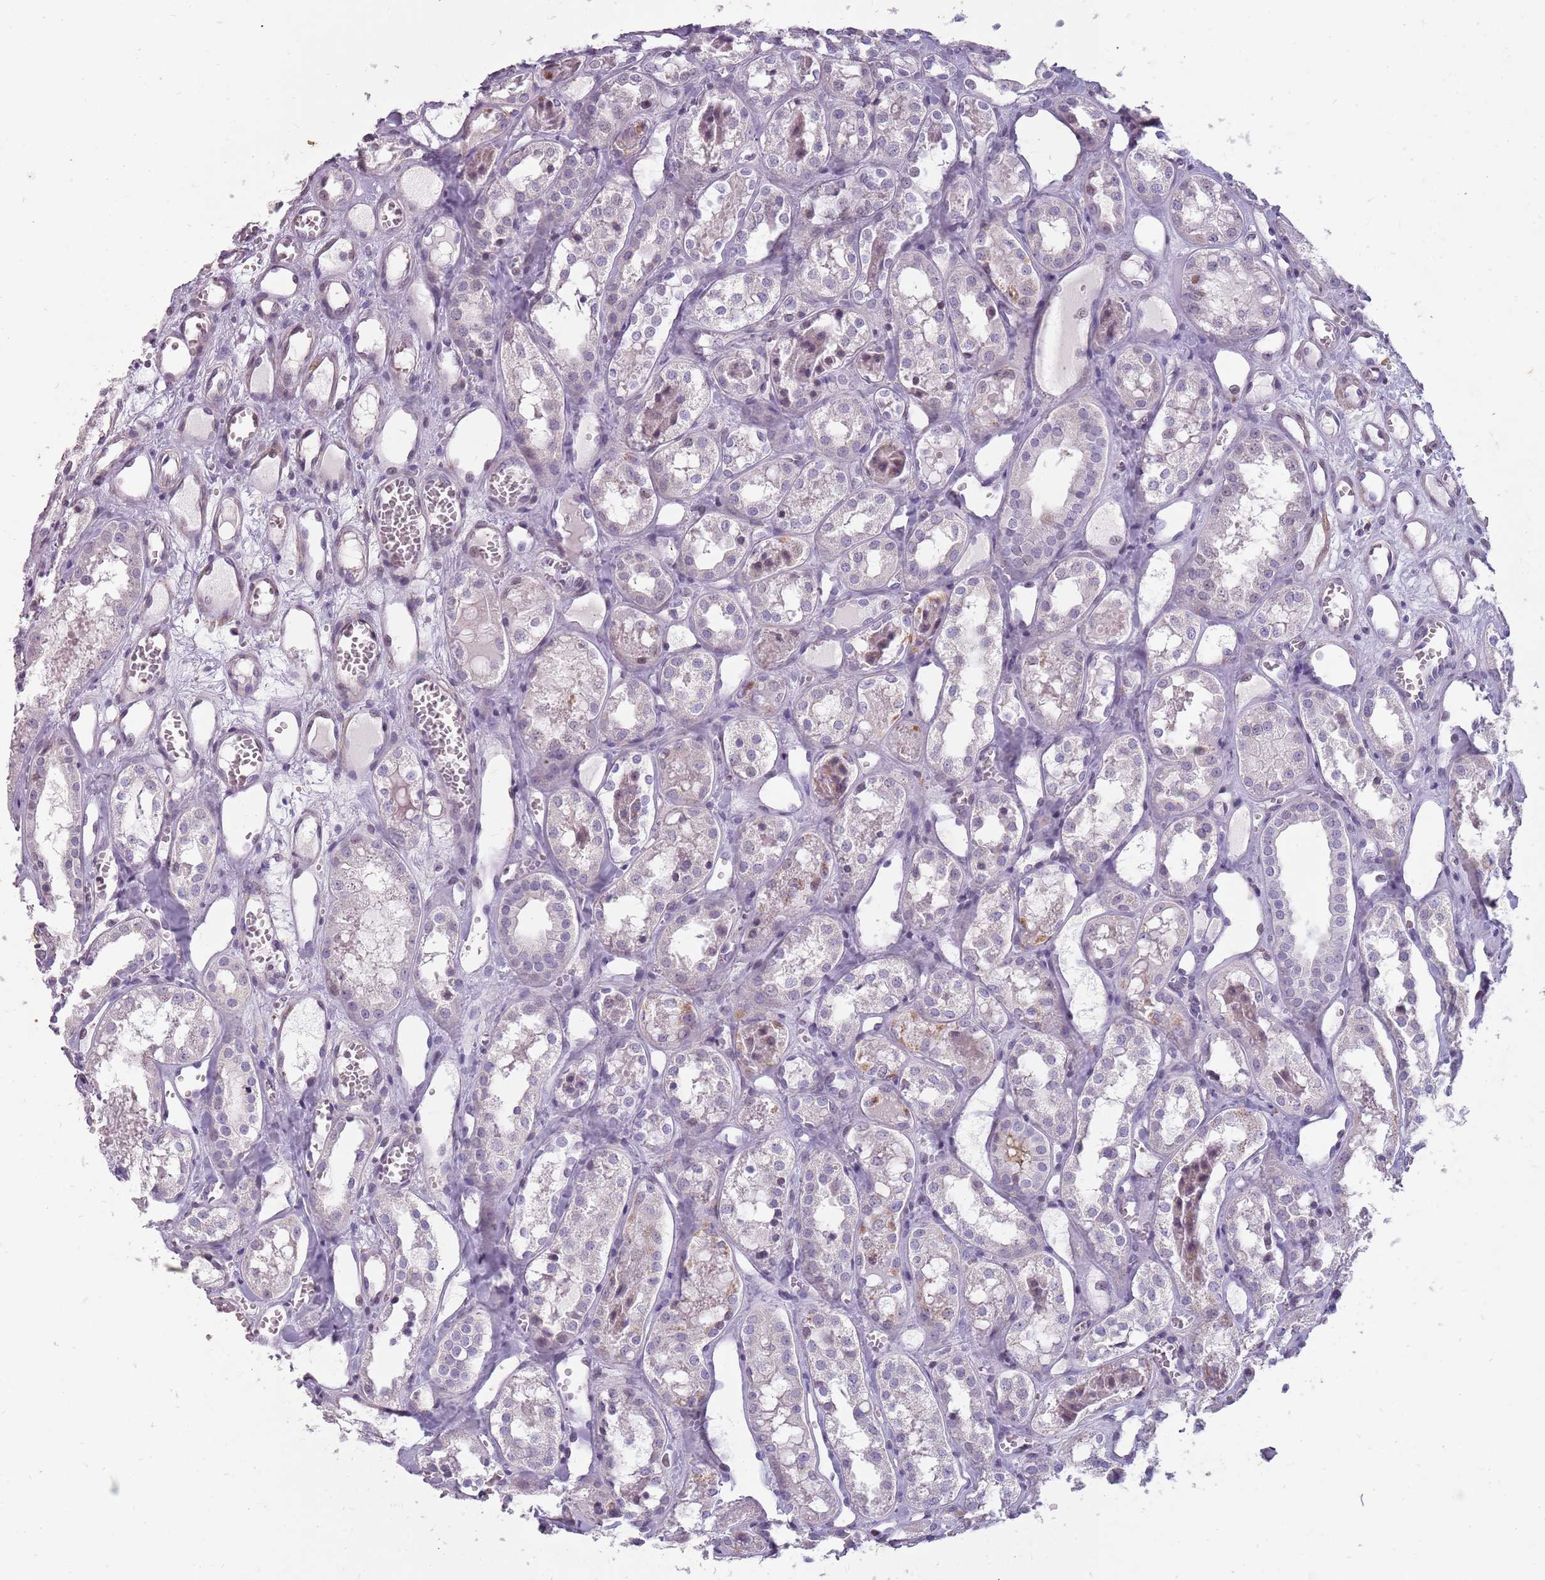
{"staining": {"intensity": "moderate", "quantity": "<25%", "location": "nuclear"}, "tissue": "kidney", "cell_type": "Cells in glomeruli", "image_type": "normal", "snomed": [{"axis": "morphology", "description": "Normal tissue, NOS"}, {"axis": "topography", "description": "Kidney"}], "caption": "Protein expression analysis of normal kidney shows moderate nuclear expression in approximately <25% of cells in glomeruli.", "gene": "NEK6", "patient": {"sex": "male", "age": 16}}